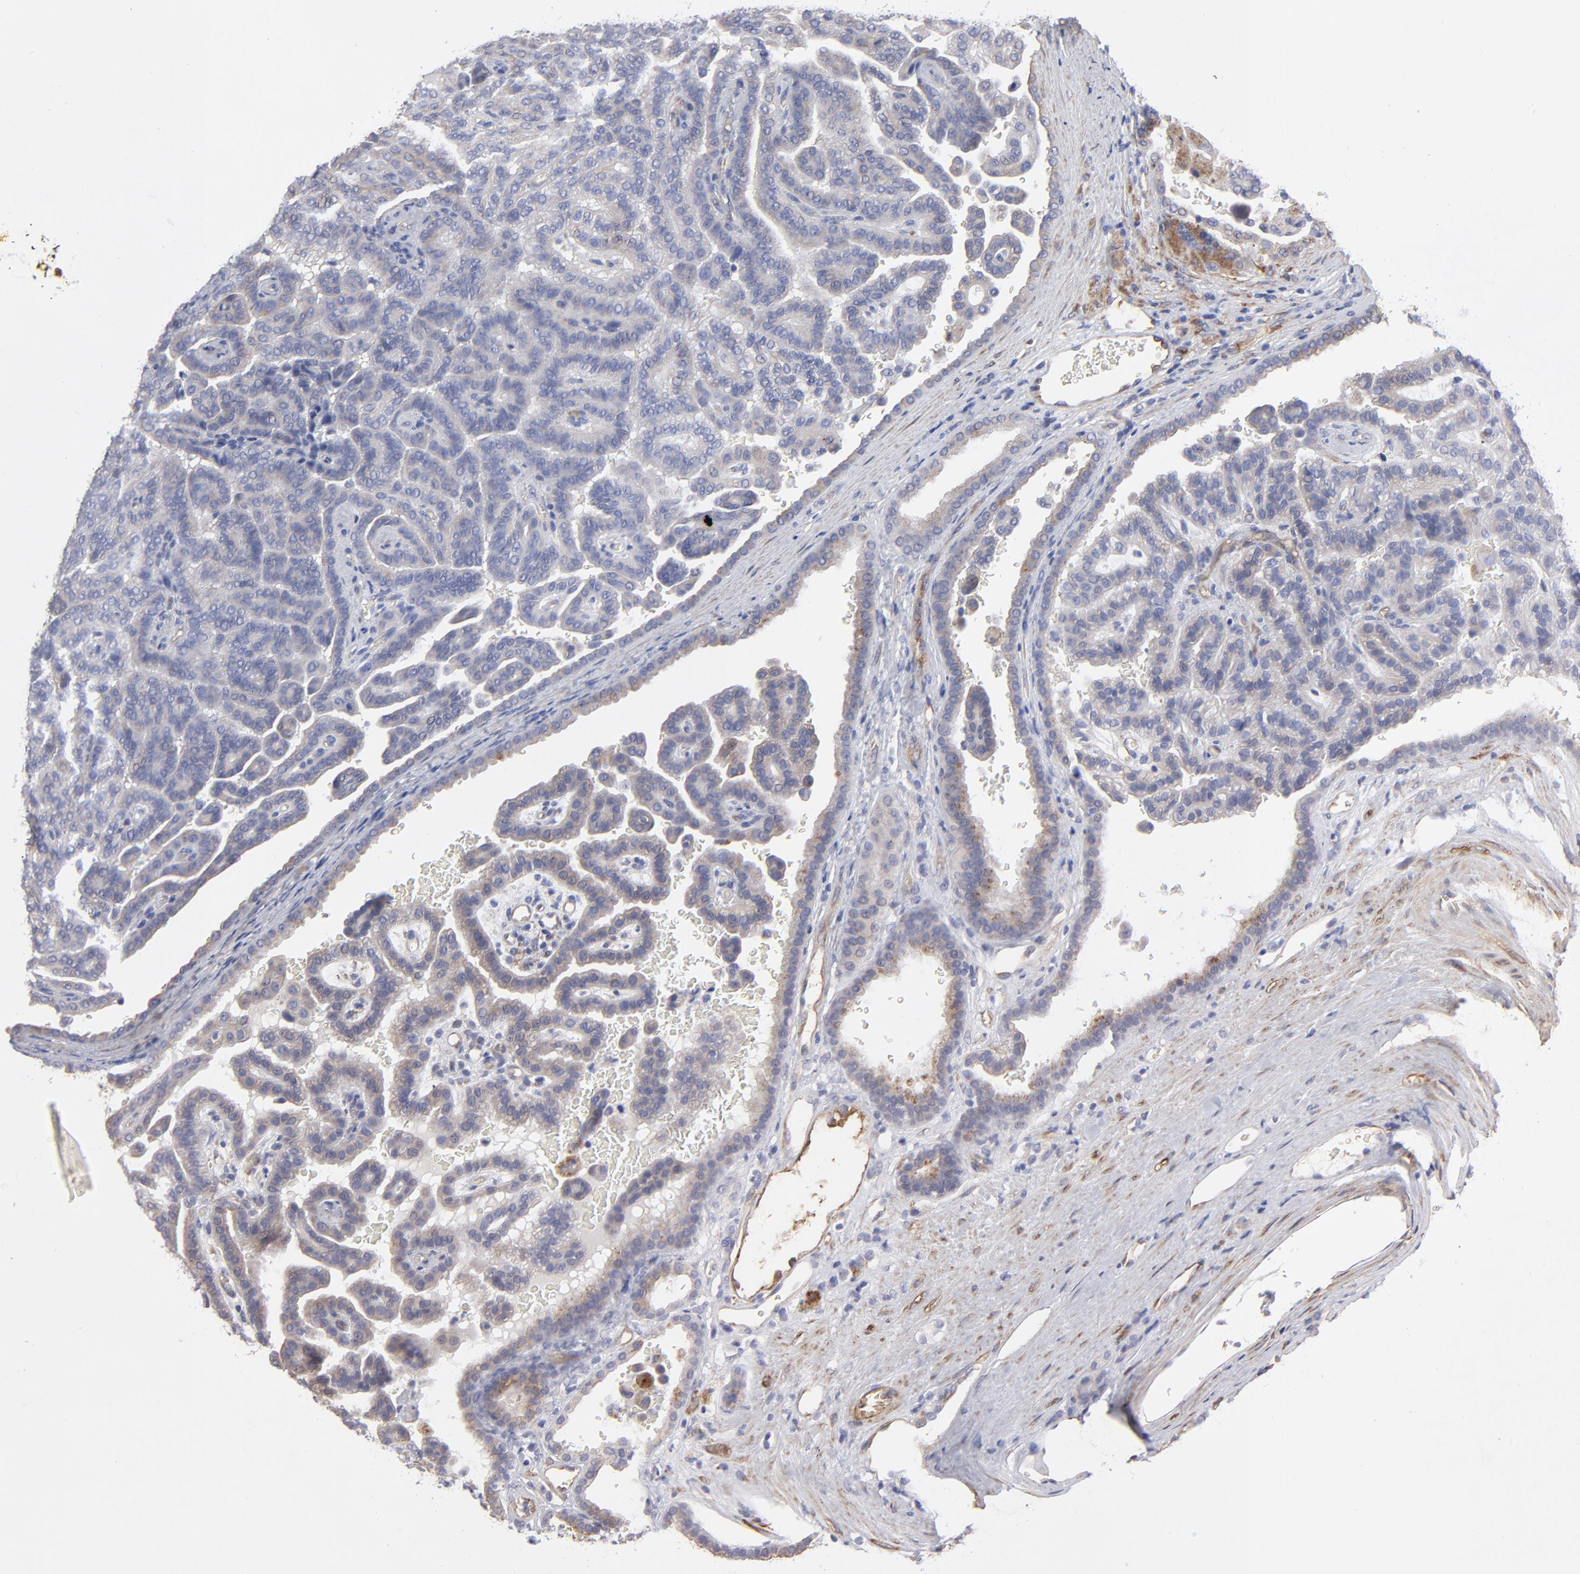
{"staining": {"intensity": "moderate", "quantity": "<25%", "location": "cytoplasmic/membranous"}, "tissue": "renal cancer", "cell_type": "Tumor cells", "image_type": "cancer", "snomed": [{"axis": "morphology", "description": "Adenocarcinoma, NOS"}, {"axis": "topography", "description": "Kidney"}], "caption": "Renal adenocarcinoma stained with IHC exhibits moderate cytoplasmic/membranous positivity in about <25% of tumor cells.", "gene": "CILP", "patient": {"sex": "male", "age": 61}}